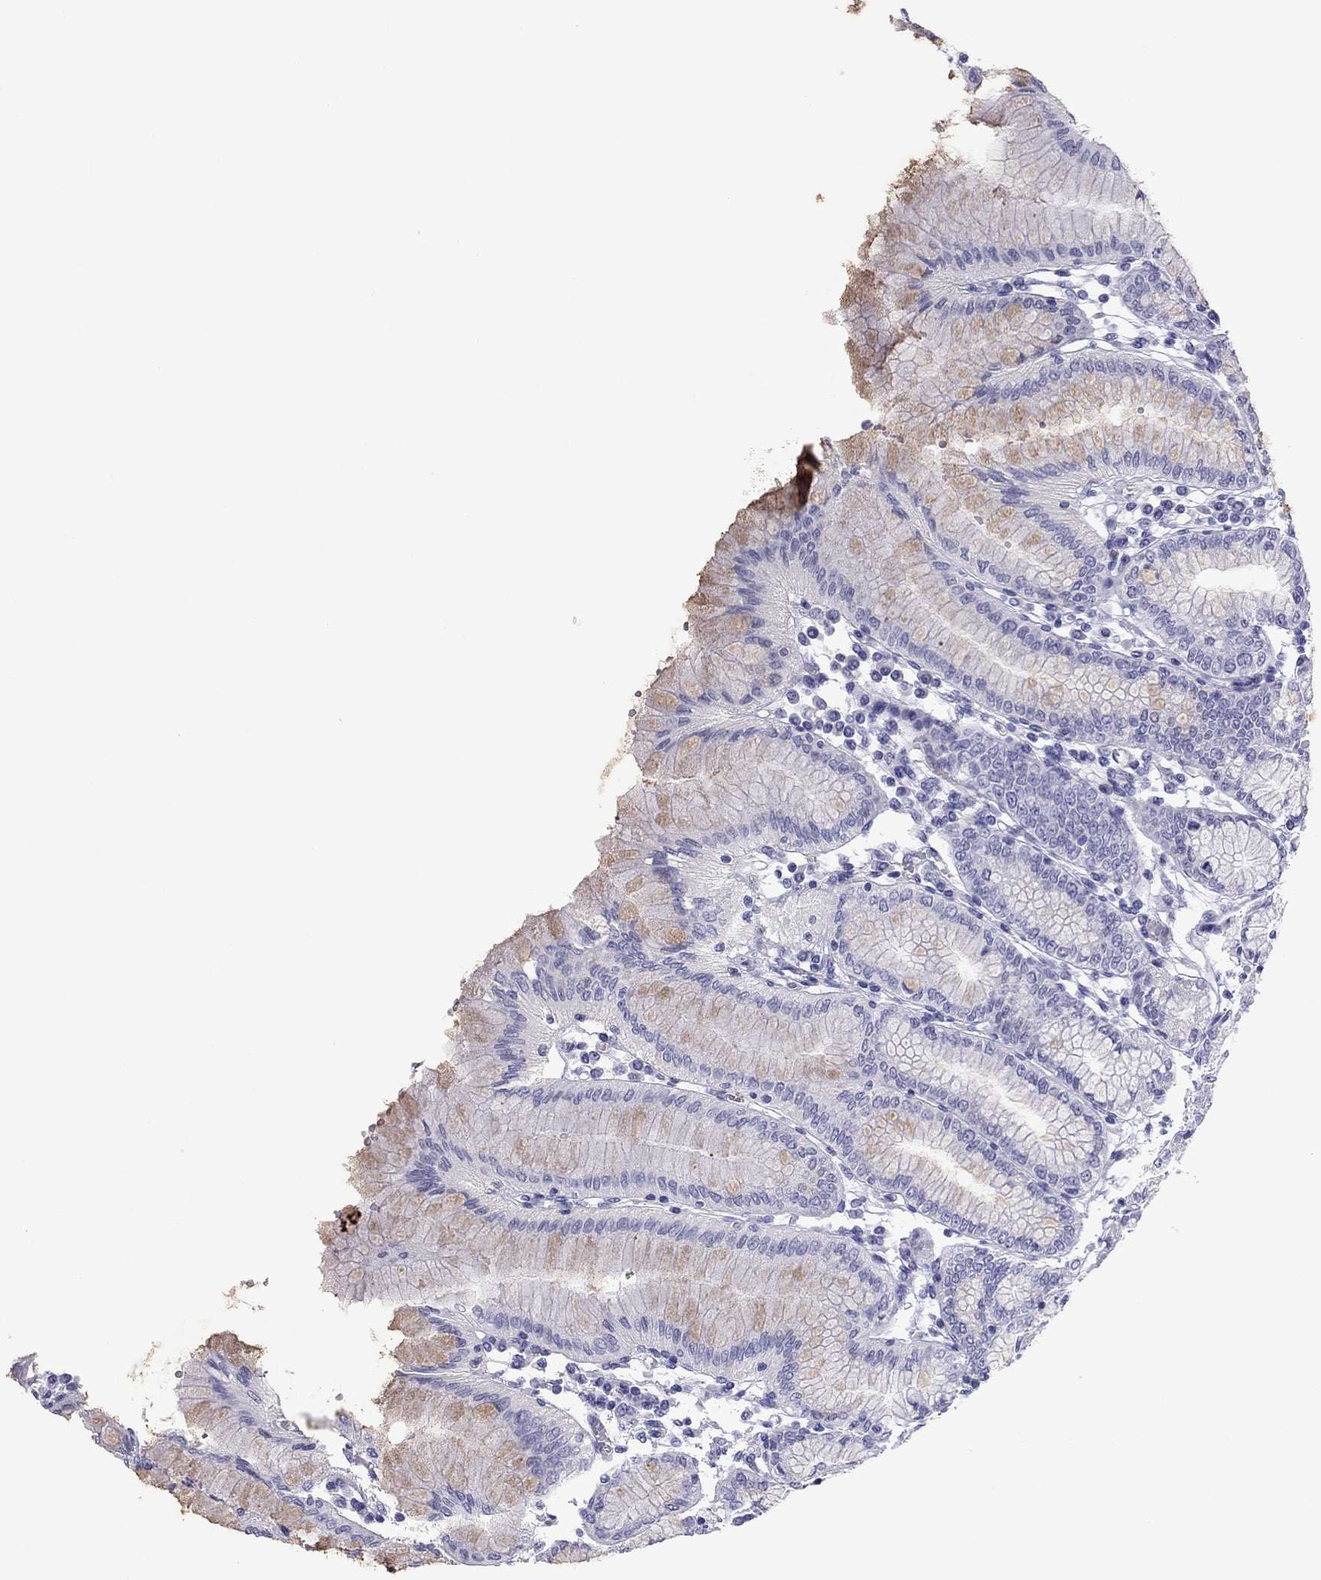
{"staining": {"intensity": "negative", "quantity": "none", "location": "none"}, "tissue": "stomach", "cell_type": "Glandular cells", "image_type": "normal", "snomed": [{"axis": "morphology", "description": "Normal tissue, NOS"}, {"axis": "topography", "description": "Skeletal muscle"}, {"axis": "topography", "description": "Stomach"}], "caption": "Immunohistochemistry photomicrograph of normal stomach: stomach stained with DAB (3,3'-diaminobenzidine) shows no significant protein staining in glandular cells.", "gene": "FSCN3", "patient": {"sex": "female", "age": 57}}